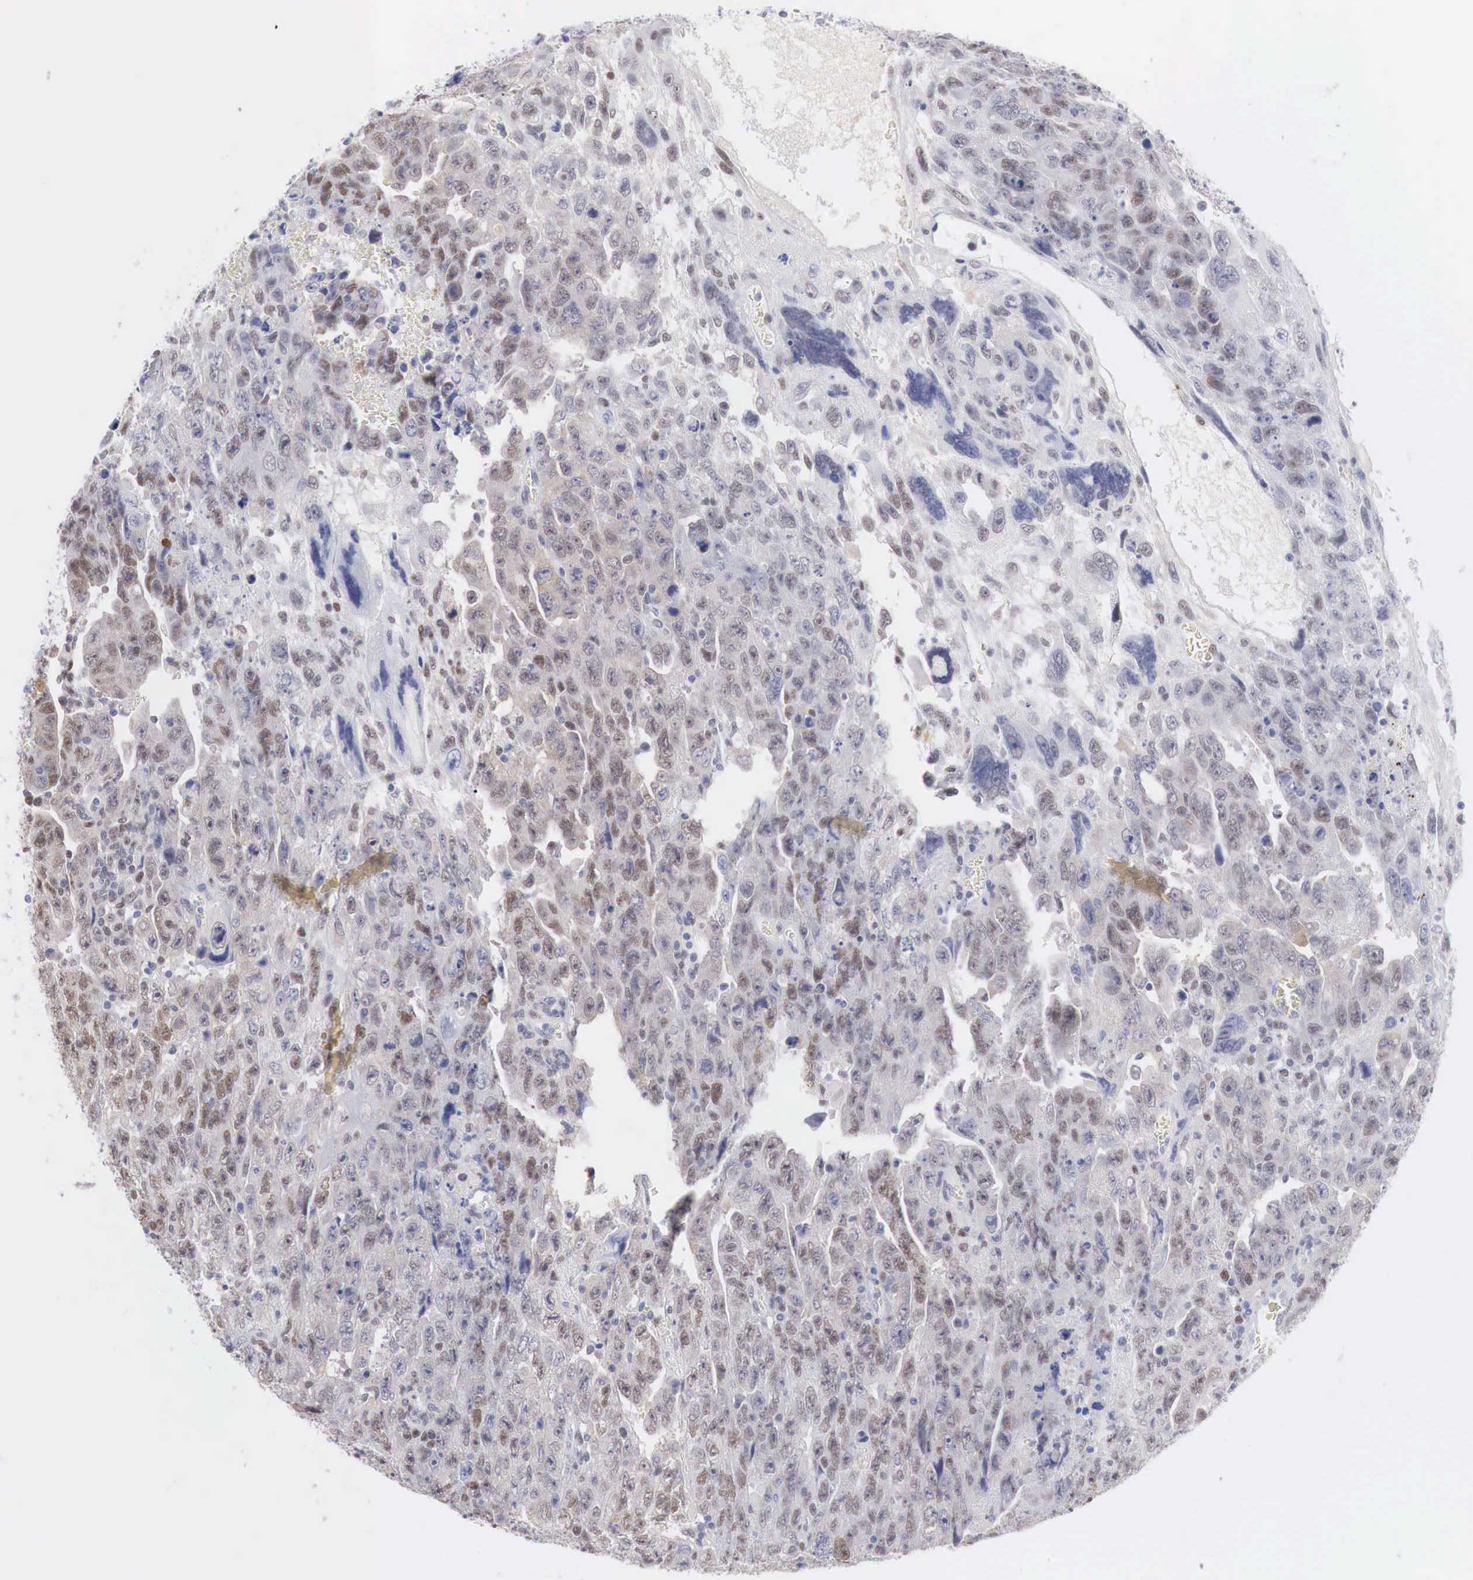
{"staining": {"intensity": "moderate", "quantity": "25%-75%", "location": "nuclear"}, "tissue": "testis cancer", "cell_type": "Tumor cells", "image_type": "cancer", "snomed": [{"axis": "morphology", "description": "Carcinoma, Embryonal, NOS"}, {"axis": "topography", "description": "Testis"}], "caption": "High-power microscopy captured an IHC histopathology image of testis cancer, revealing moderate nuclear staining in approximately 25%-75% of tumor cells.", "gene": "FOXP2", "patient": {"sex": "male", "age": 28}}